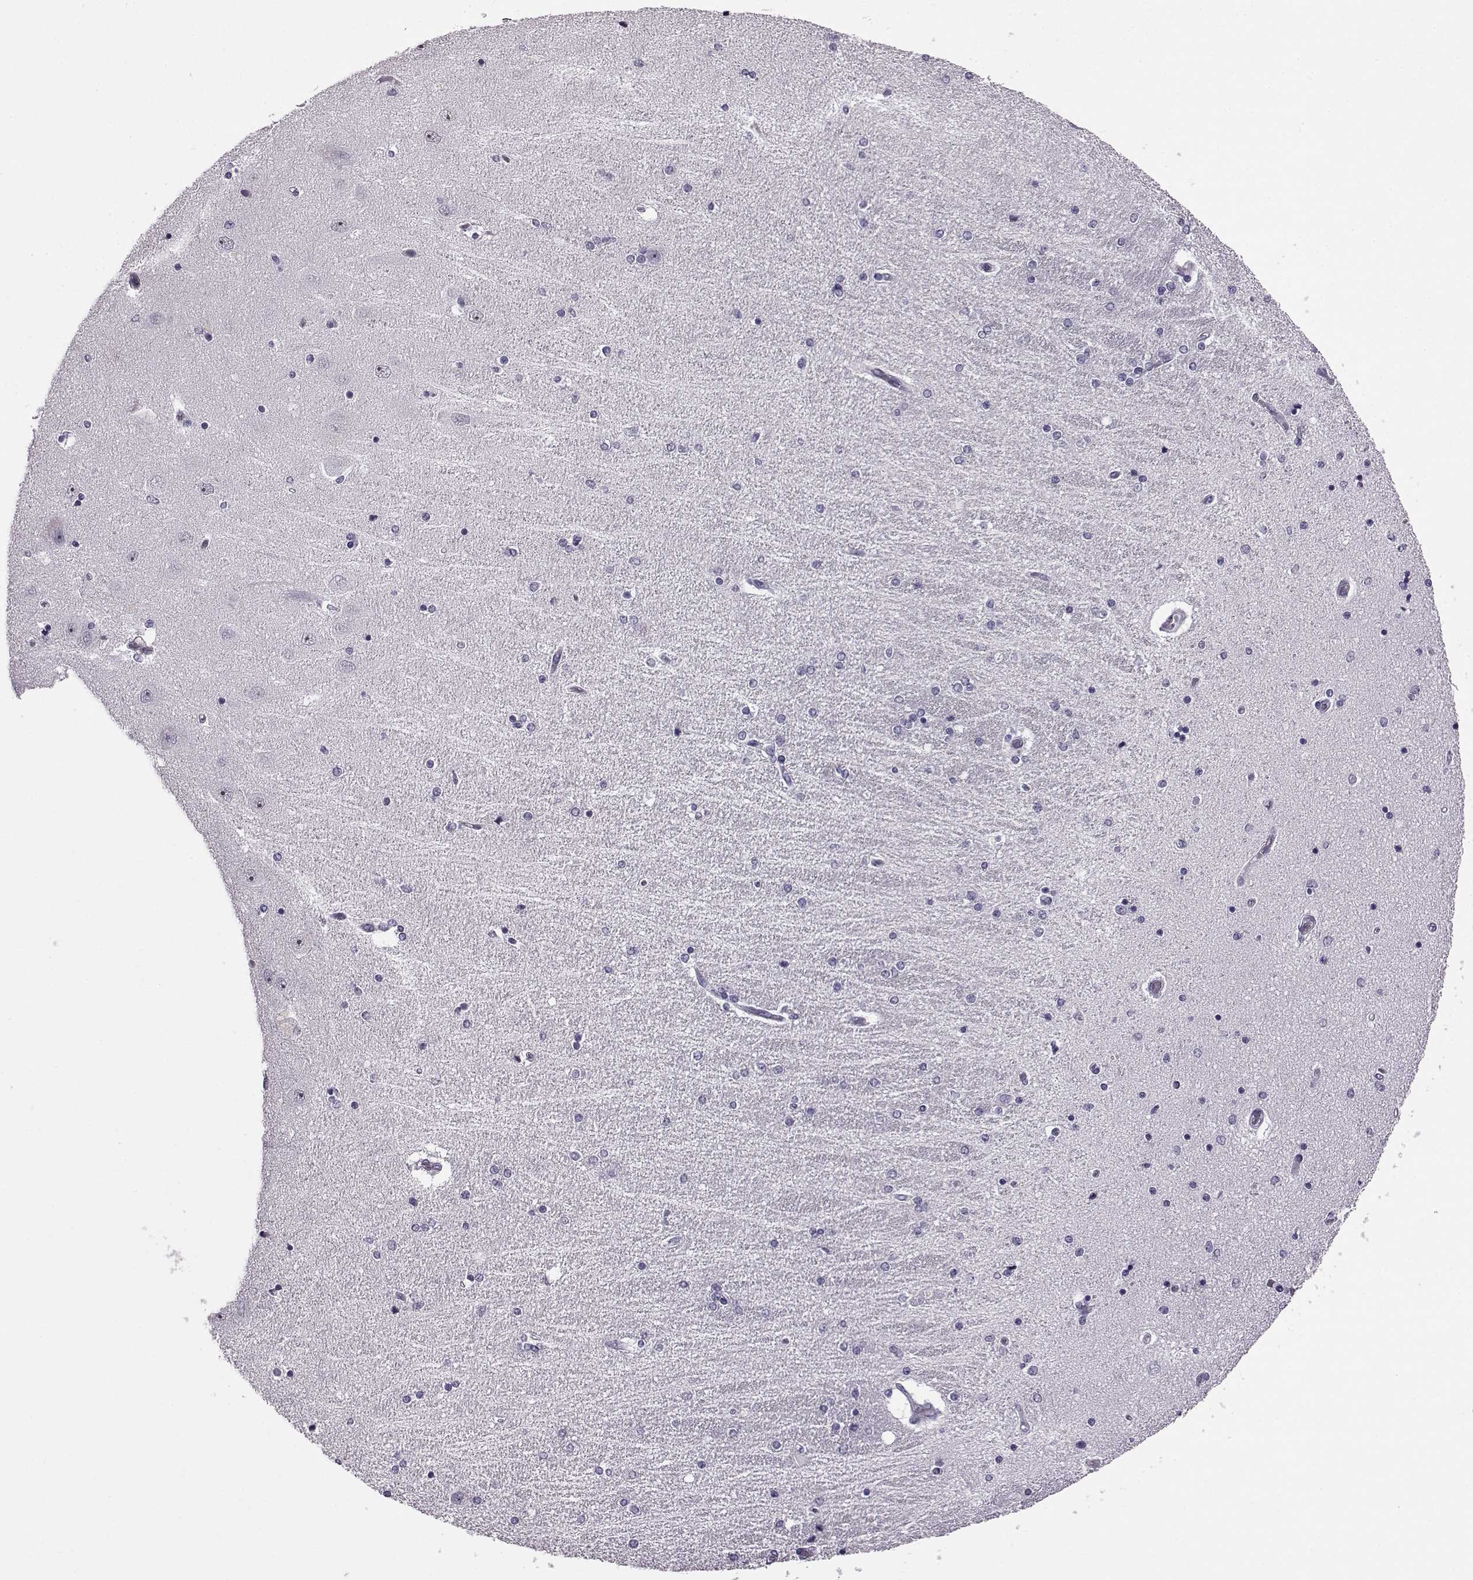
{"staining": {"intensity": "negative", "quantity": "none", "location": "none"}, "tissue": "hippocampus", "cell_type": "Glial cells", "image_type": "normal", "snomed": [{"axis": "morphology", "description": "Normal tissue, NOS"}, {"axis": "topography", "description": "Hippocampus"}], "caption": "Image shows no protein staining in glial cells of unremarkable hippocampus. Nuclei are stained in blue.", "gene": "ADGRG2", "patient": {"sex": "female", "age": 54}}